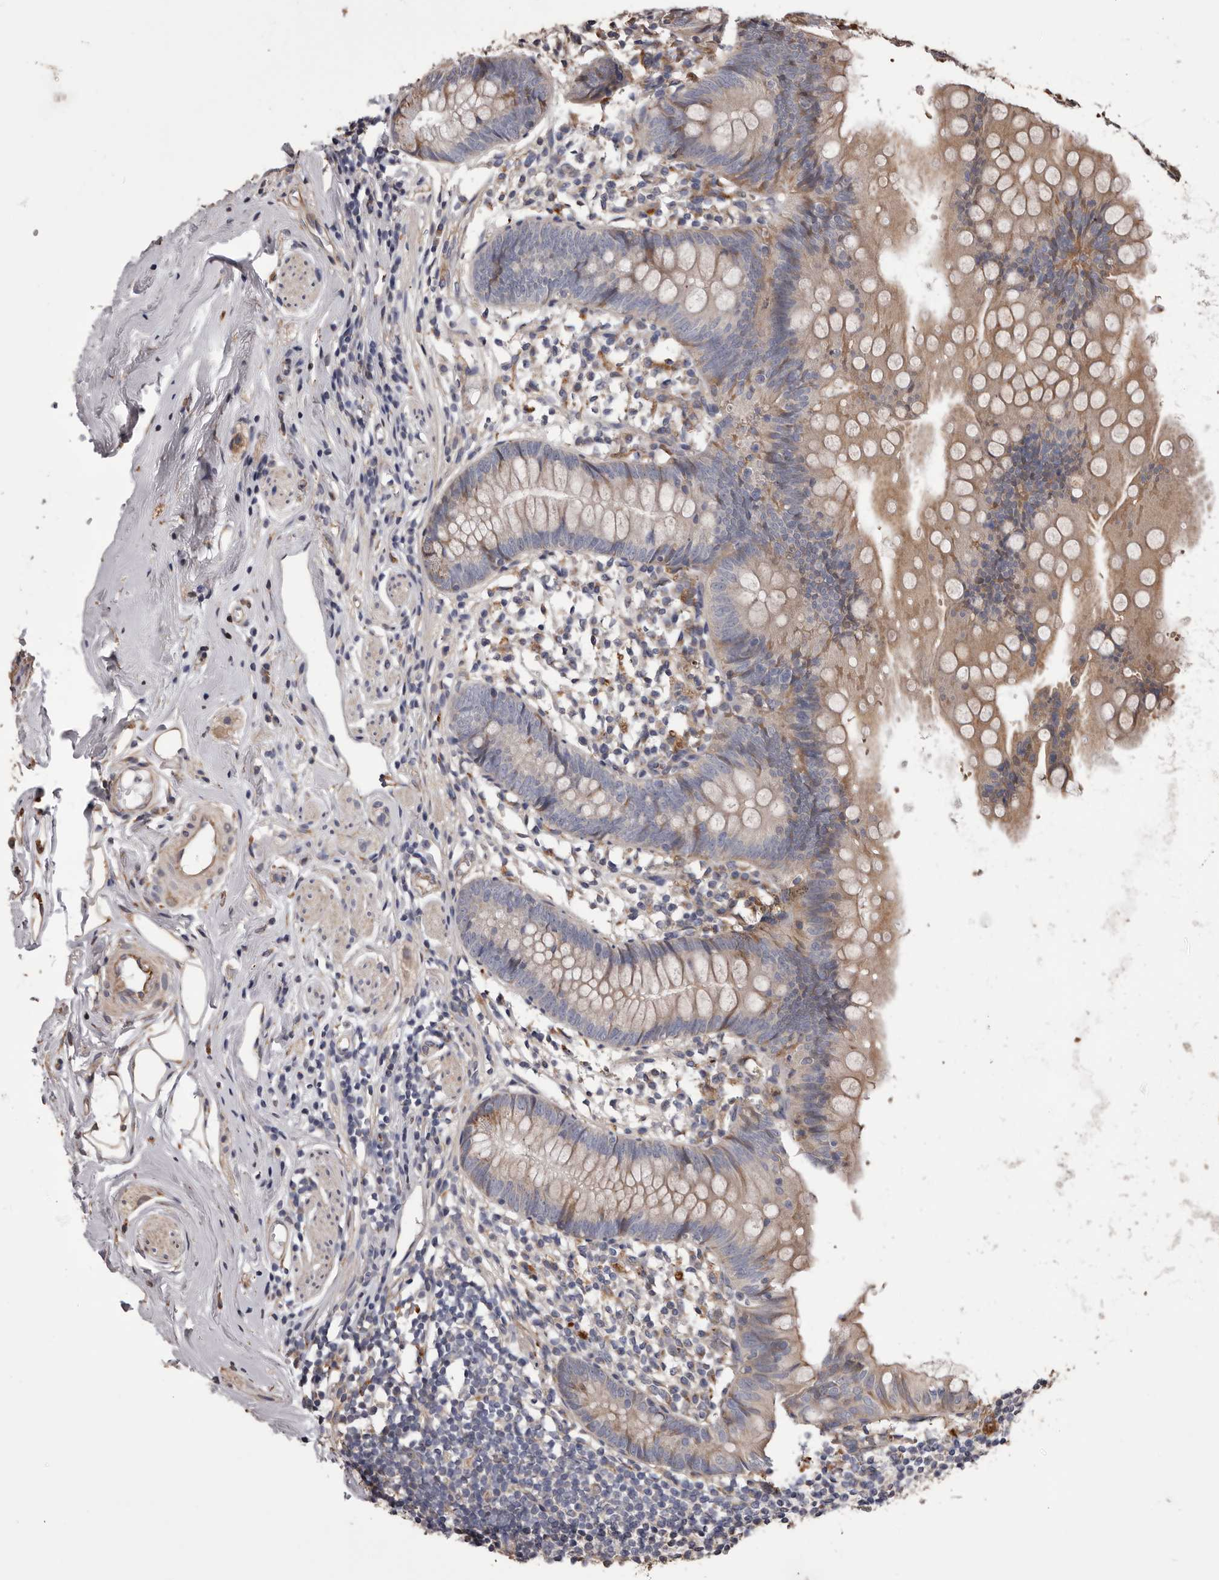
{"staining": {"intensity": "moderate", "quantity": "<25%", "location": "cytoplasmic/membranous"}, "tissue": "appendix", "cell_type": "Glandular cells", "image_type": "normal", "snomed": [{"axis": "morphology", "description": "Normal tissue, NOS"}, {"axis": "topography", "description": "Appendix"}], "caption": "Moderate cytoplasmic/membranous staining for a protein is appreciated in approximately <25% of glandular cells of unremarkable appendix using IHC.", "gene": "CEP104", "patient": {"sex": "female", "age": 62}}